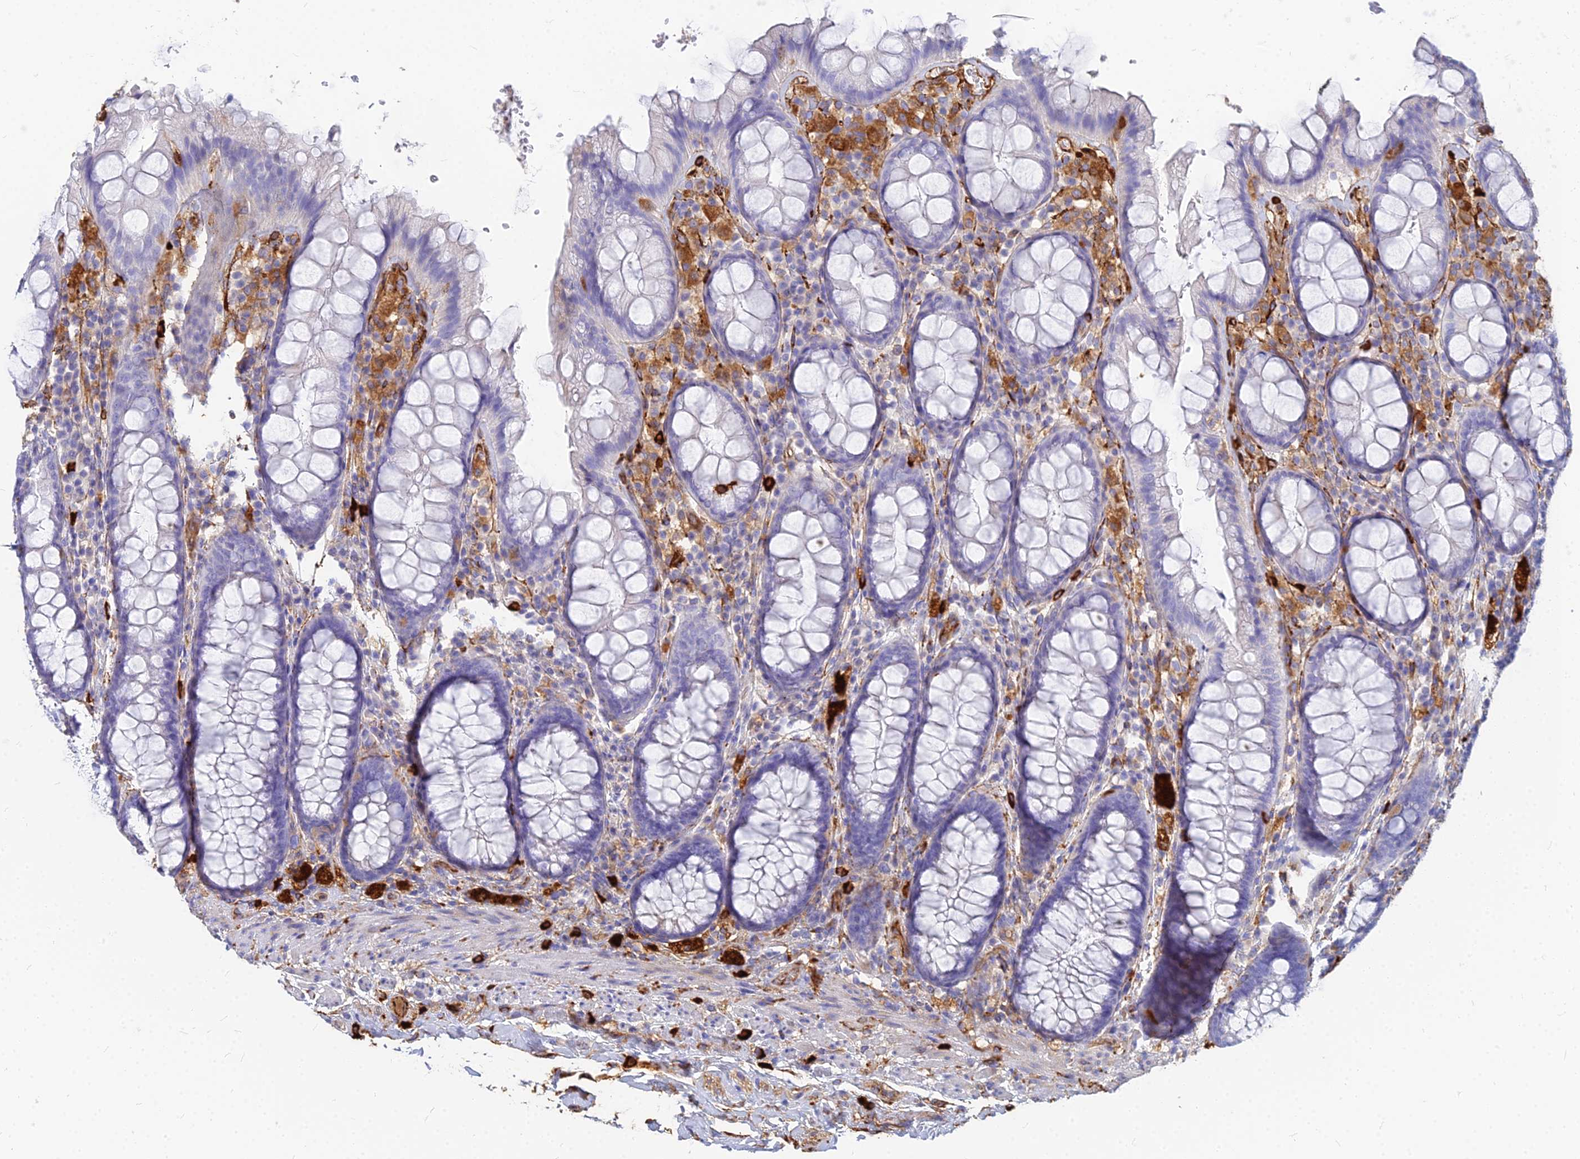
{"staining": {"intensity": "negative", "quantity": "none", "location": "none"}, "tissue": "rectum", "cell_type": "Glandular cells", "image_type": "normal", "snomed": [{"axis": "morphology", "description": "Normal tissue, NOS"}, {"axis": "topography", "description": "Rectum"}], "caption": "A histopathology image of rectum stained for a protein demonstrates no brown staining in glandular cells.", "gene": "VAT1", "patient": {"sex": "male", "age": 83}}